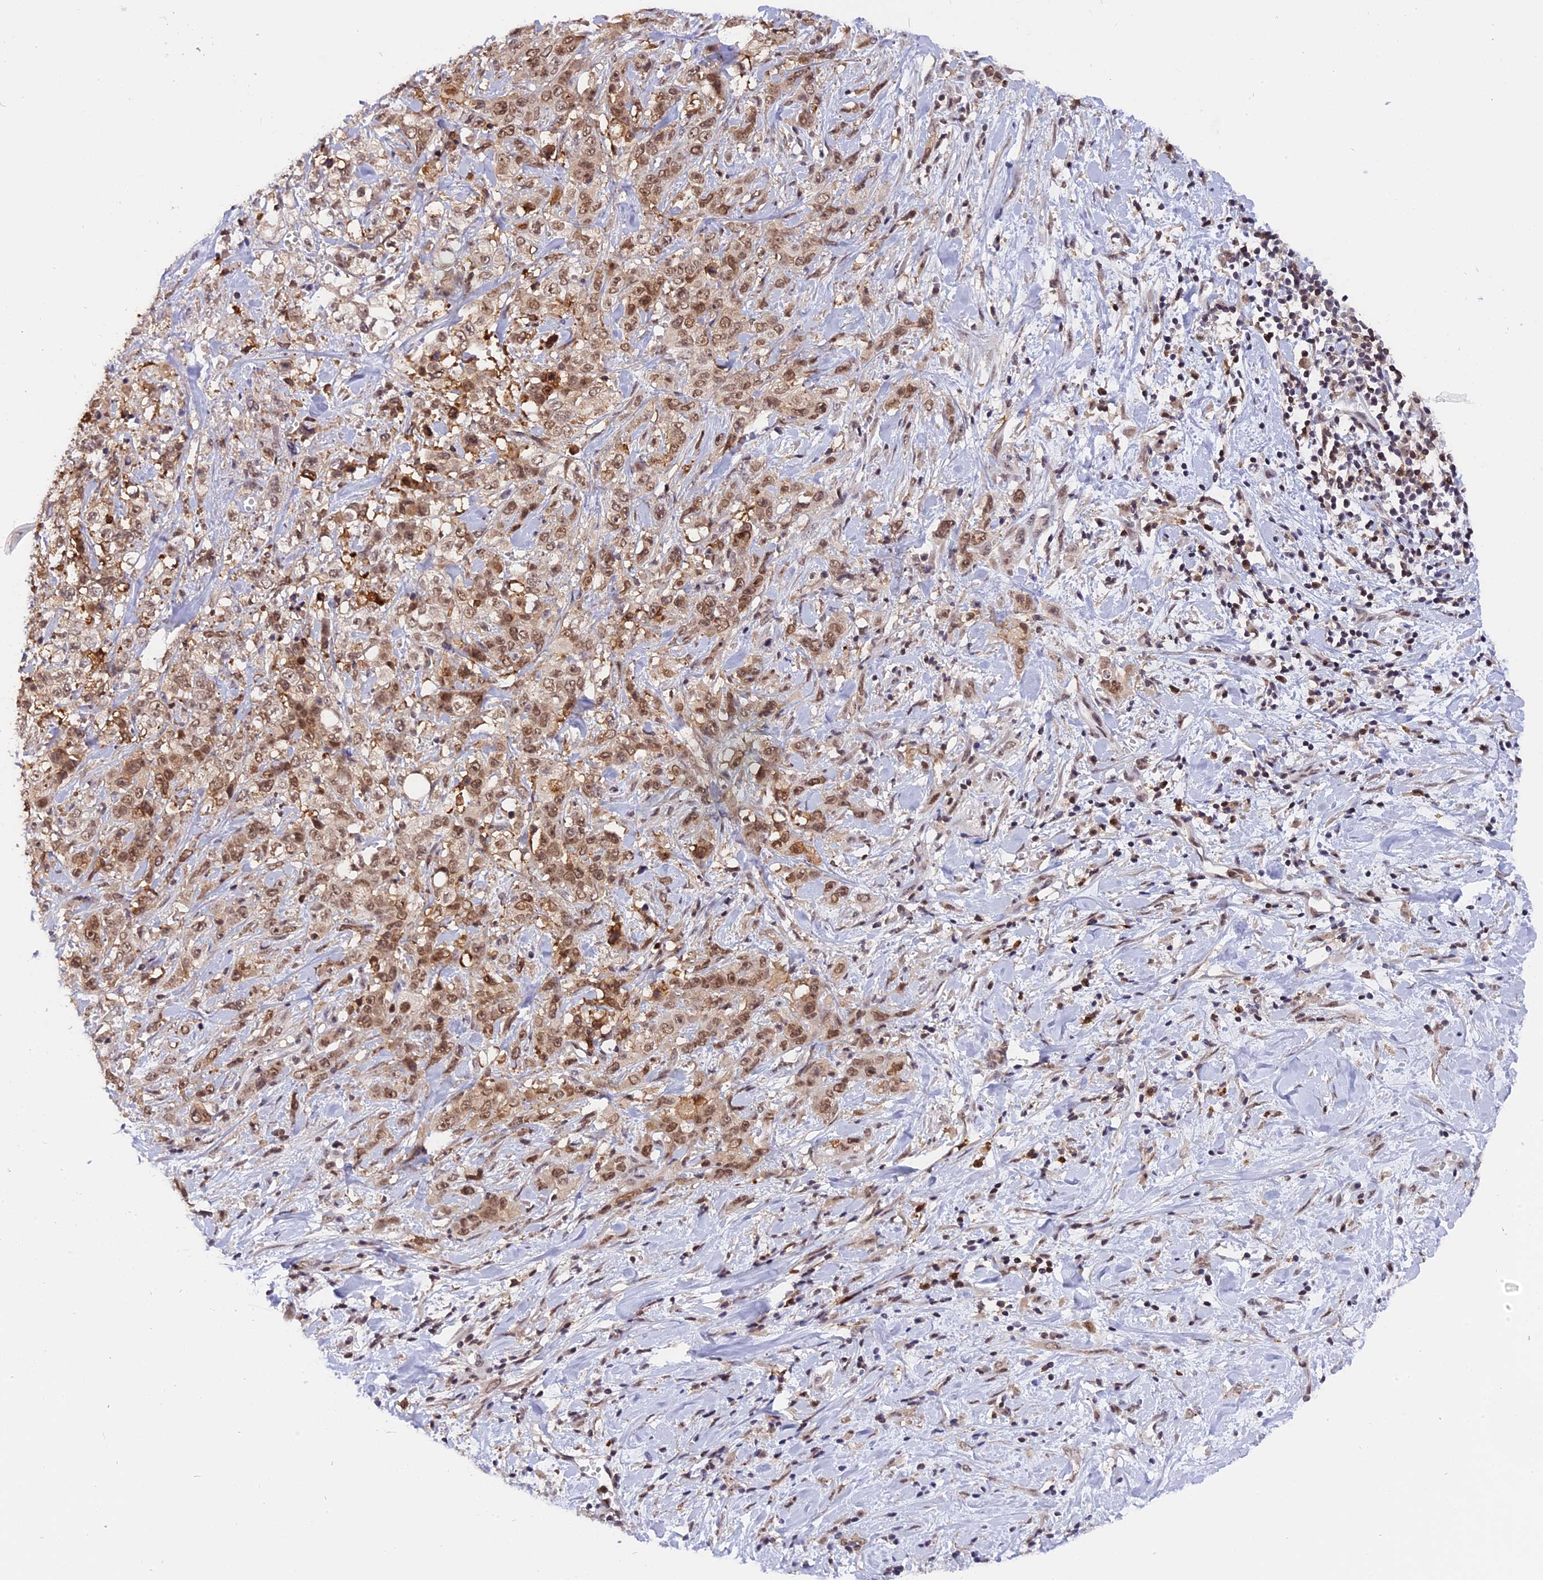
{"staining": {"intensity": "moderate", "quantity": ">75%", "location": "cytoplasmic/membranous,nuclear"}, "tissue": "stomach cancer", "cell_type": "Tumor cells", "image_type": "cancer", "snomed": [{"axis": "morphology", "description": "Adenocarcinoma, NOS"}, {"axis": "topography", "description": "Stomach, upper"}], "caption": "Stomach cancer was stained to show a protein in brown. There is medium levels of moderate cytoplasmic/membranous and nuclear positivity in about >75% of tumor cells.", "gene": "TADA3", "patient": {"sex": "male", "age": 62}}